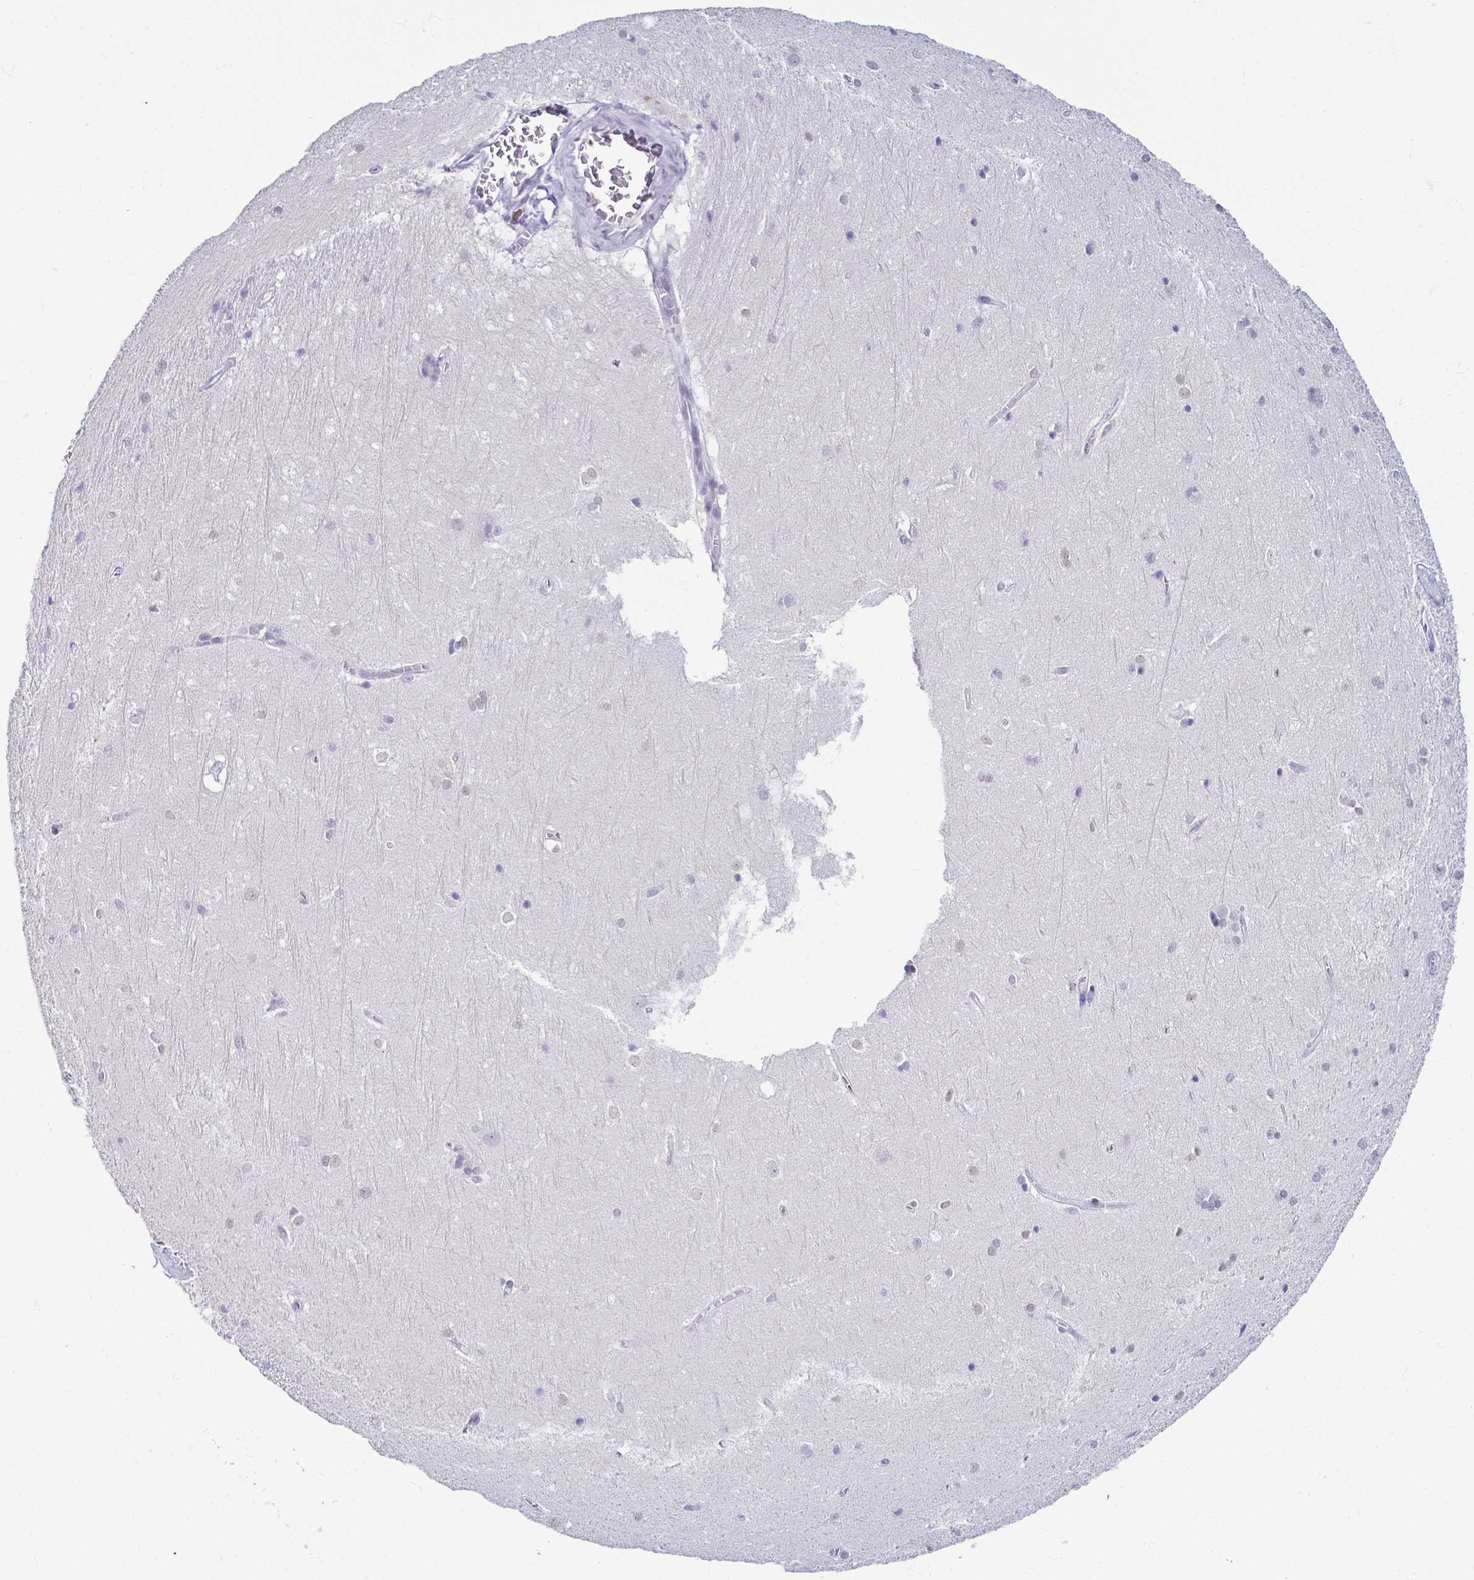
{"staining": {"intensity": "negative", "quantity": "none", "location": "none"}, "tissue": "hippocampus", "cell_type": "Glial cells", "image_type": "normal", "snomed": [{"axis": "morphology", "description": "Normal tissue, NOS"}, {"axis": "topography", "description": "Cerebral cortex"}, {"axis": "topography", "description": "Hippocampus"}], "caption": "A histopathology image of hippocampus stained for a protein shows no brown staining in glial cells.", "gene": "FAM83G", "patient": {"sex": "female", "age": 19}}